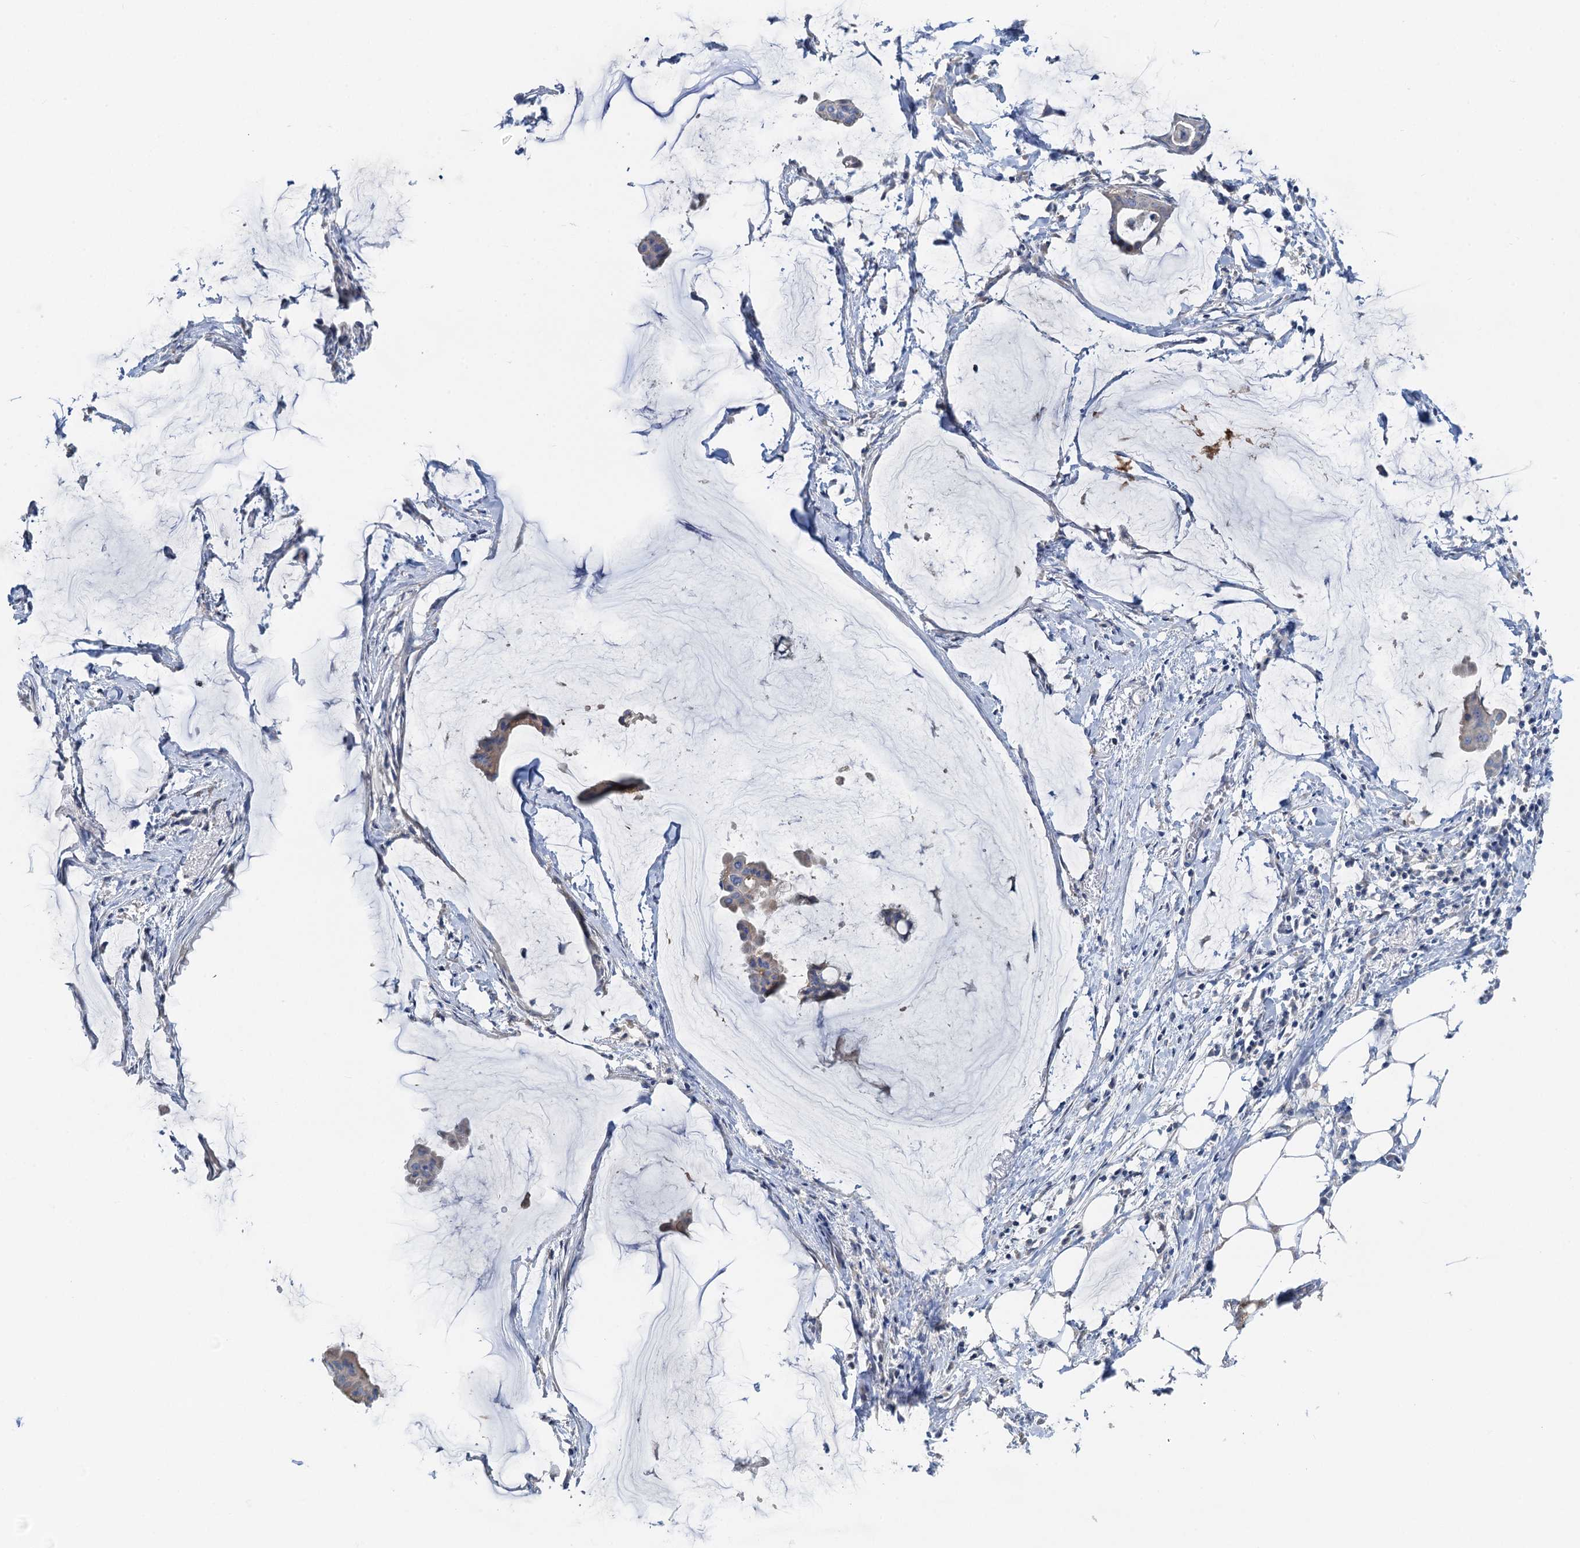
{"staining": {"intensity": "negative", "quantity": "none", "location": "none"}, "tissue": "ovarian cancer", "cell_type": "Tumor cells", "image_type": "cancer", "snomed": [{"axis": "morphology", "description": "Cystadenocarcinoma, mucinous, NOS"}, {"axis": "topography", "description": "Ovary"}], "caption": "This is an immunohistochemistry image of ovarian cancer (mucinous cystadenocarcinoma). There is no expression in tumor cells.", "gene": "PLLP", "patient": {"sex": "female", "age": 73}}